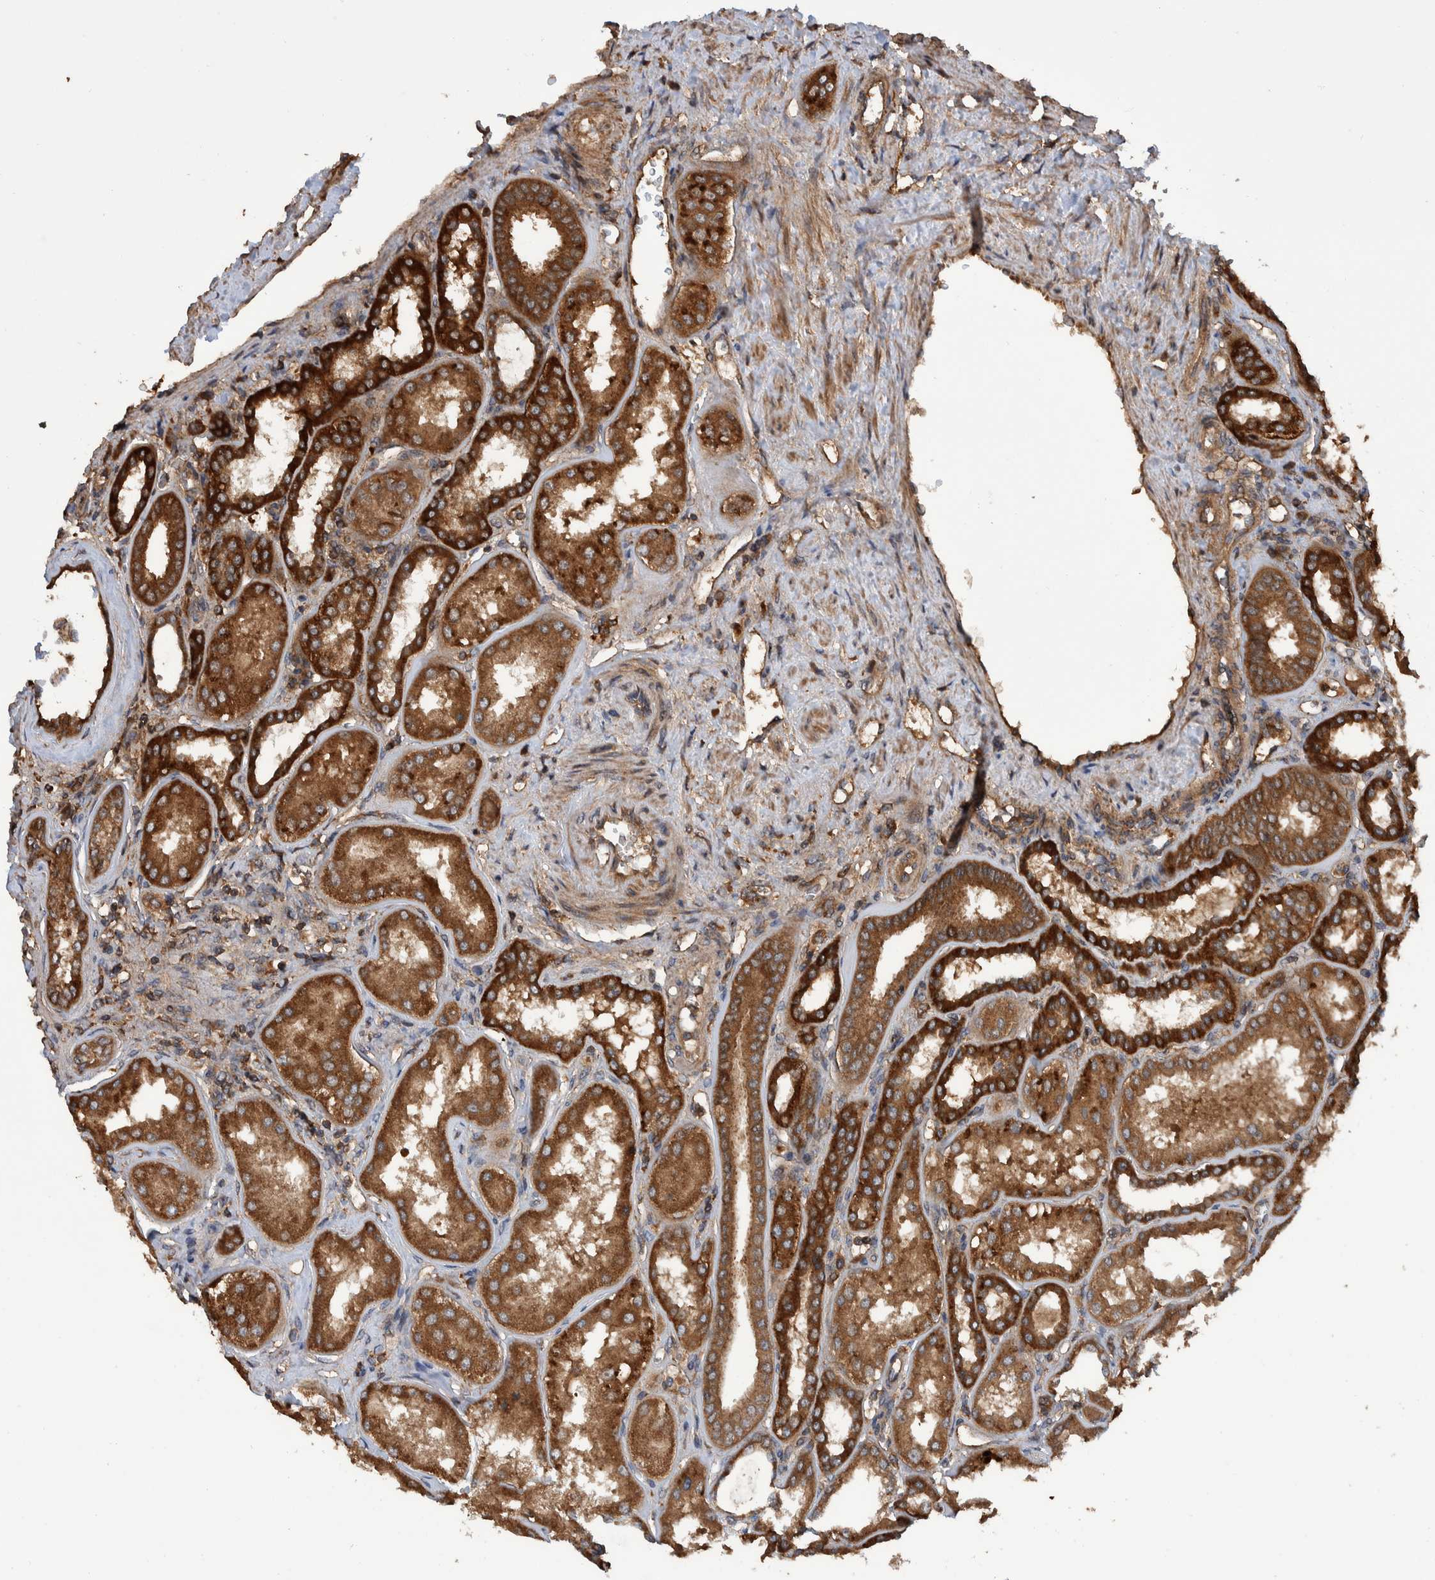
{"staining": {"intensity": "moderate", "quantity": ">75%", "location": "cytoplasmic/membranous"}, "tissue": "kidney", "cell_type": "Cells in glomeruli", "image_type": "normal", "snomed": [{"axis": "morphology", "description": "Normal tissue, NOS"}, {"axis": "topography", "description": "Kidney"}], "caption": "Protein expression analysis of unremarkable human kidney reveals moderate cytoplasmic/membranous positivity in approximately >75% of cells in glomeruli. The staining was performed using DAB (3,3'-diaminobenzidine) to visualize the protein expression in brown, while the nuclei were stained in blue with hematoxylin (Magnification: 20x).", "gene": "VBP1", "patient": {"sex": "female", "age": 56}}